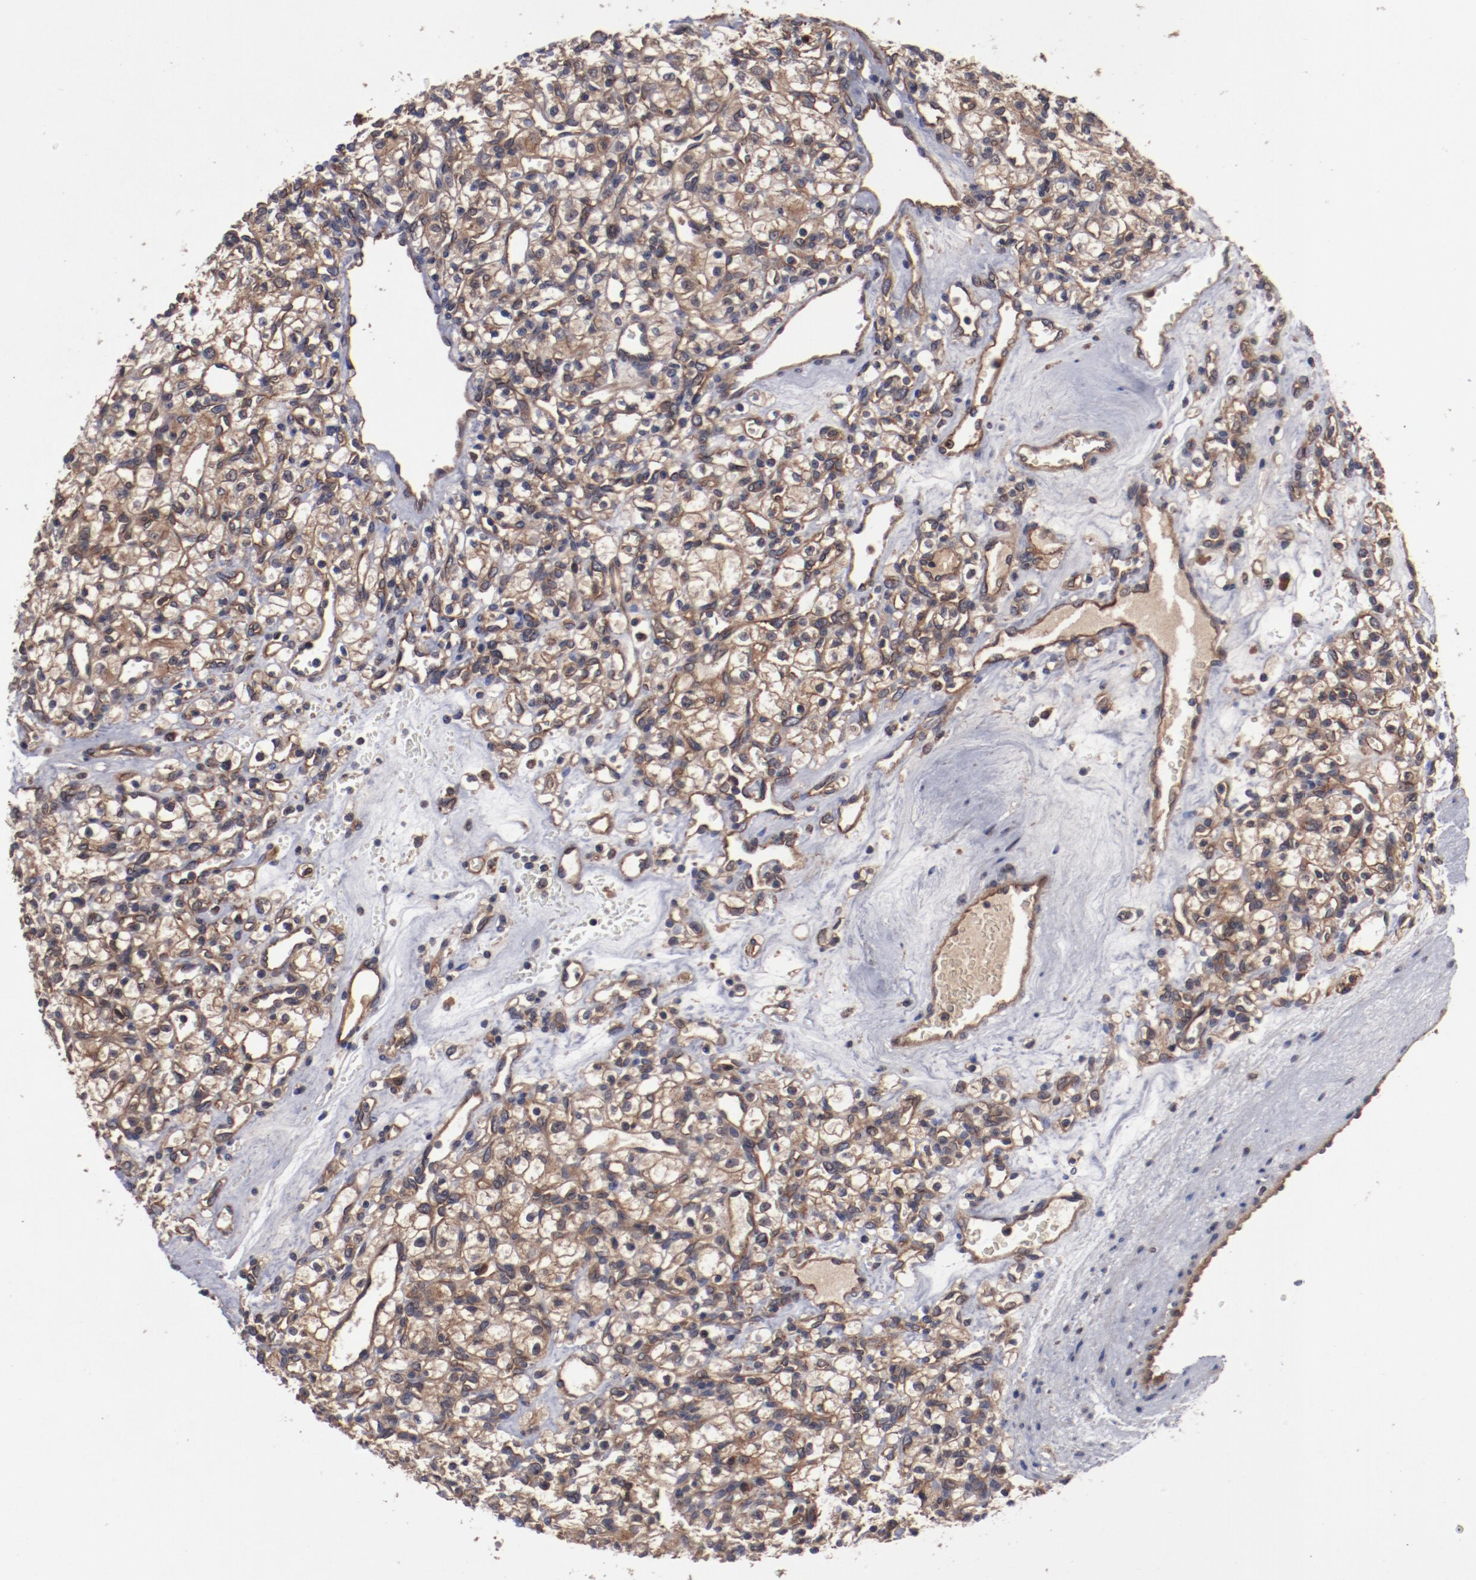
{"staining": {"intensity": "moderate", "quantity": "25%-75%", "location": "cytoplasmic/membranous"}, "tissue": "renal cancer", "cell_type": "Tumor cells", "image_type": "cancer", "snomed": [{"axis": "morphology", "description": "Adenocarcinoma, NOS"}, {"axis": "topography", "description": "Kidney"}], "caption": "Immunohistochemical staining of renal cancer (adenocarcinoma) displays medium levels of moderate cytoplasmic/membranous protein staining in approximately 25%-75% of tumor cells.", "gene": "DNAAF2", "patient": {"sex": "female", "age": 62}}